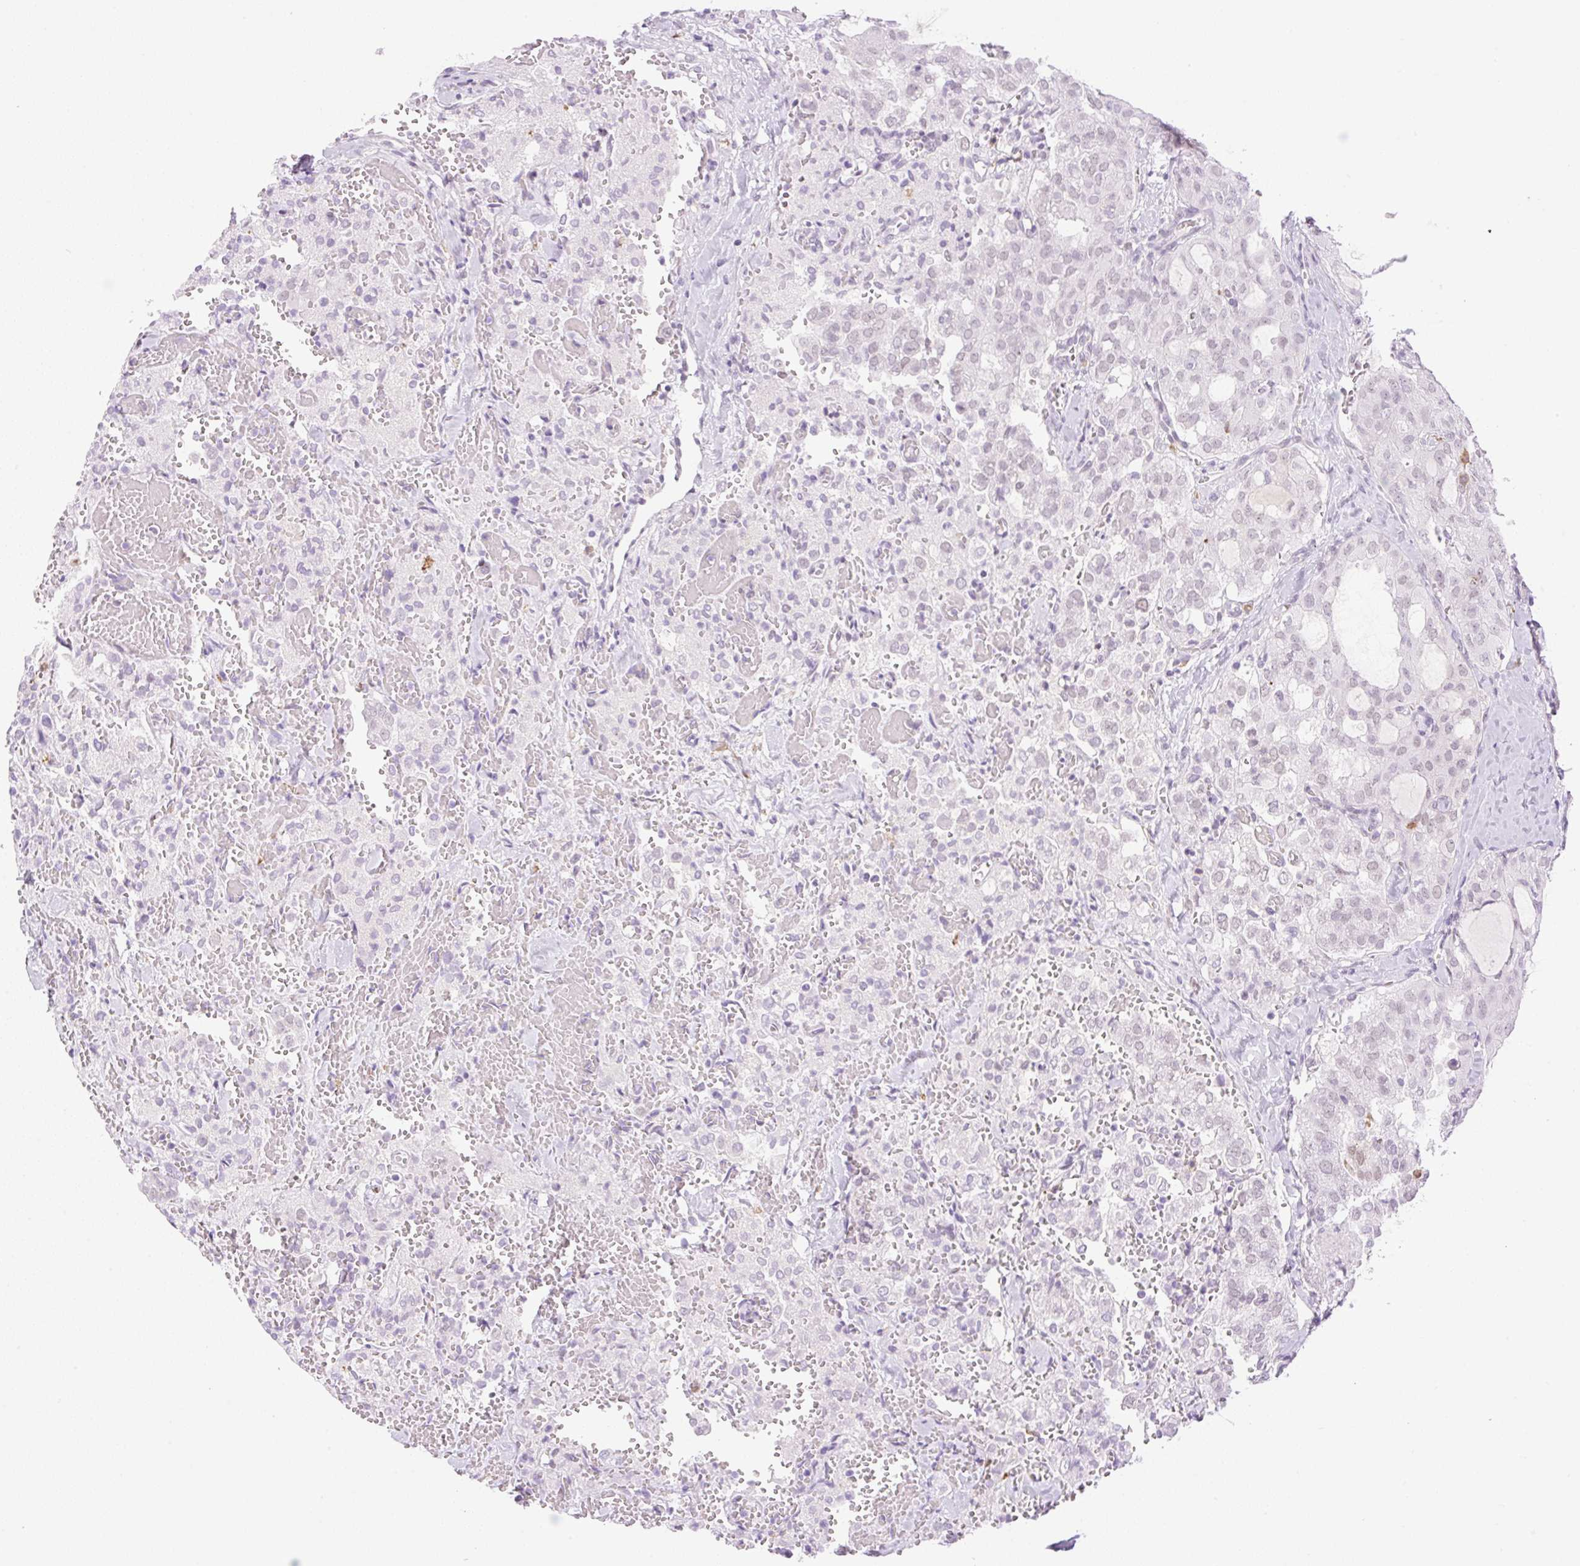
{"staining": {"intensity": "weak", "quantity": "<25%", "location": "nuclear"}, "tissue": "thyroid cancer", "cell_type": "Tumor cells", "image_type": "cancer", "snomed": [{"axis": "morphology", "description": "Follicular adenoma carcinoma, NOS"}, {"axis": "topography", "description": "Thyroid gland"}], "caption": "A photomicrograph of human thyroid cancer is negative for staining in tumor cells.", "gene": "PALM3", "patient": {"sex": "male", "age": 75}}